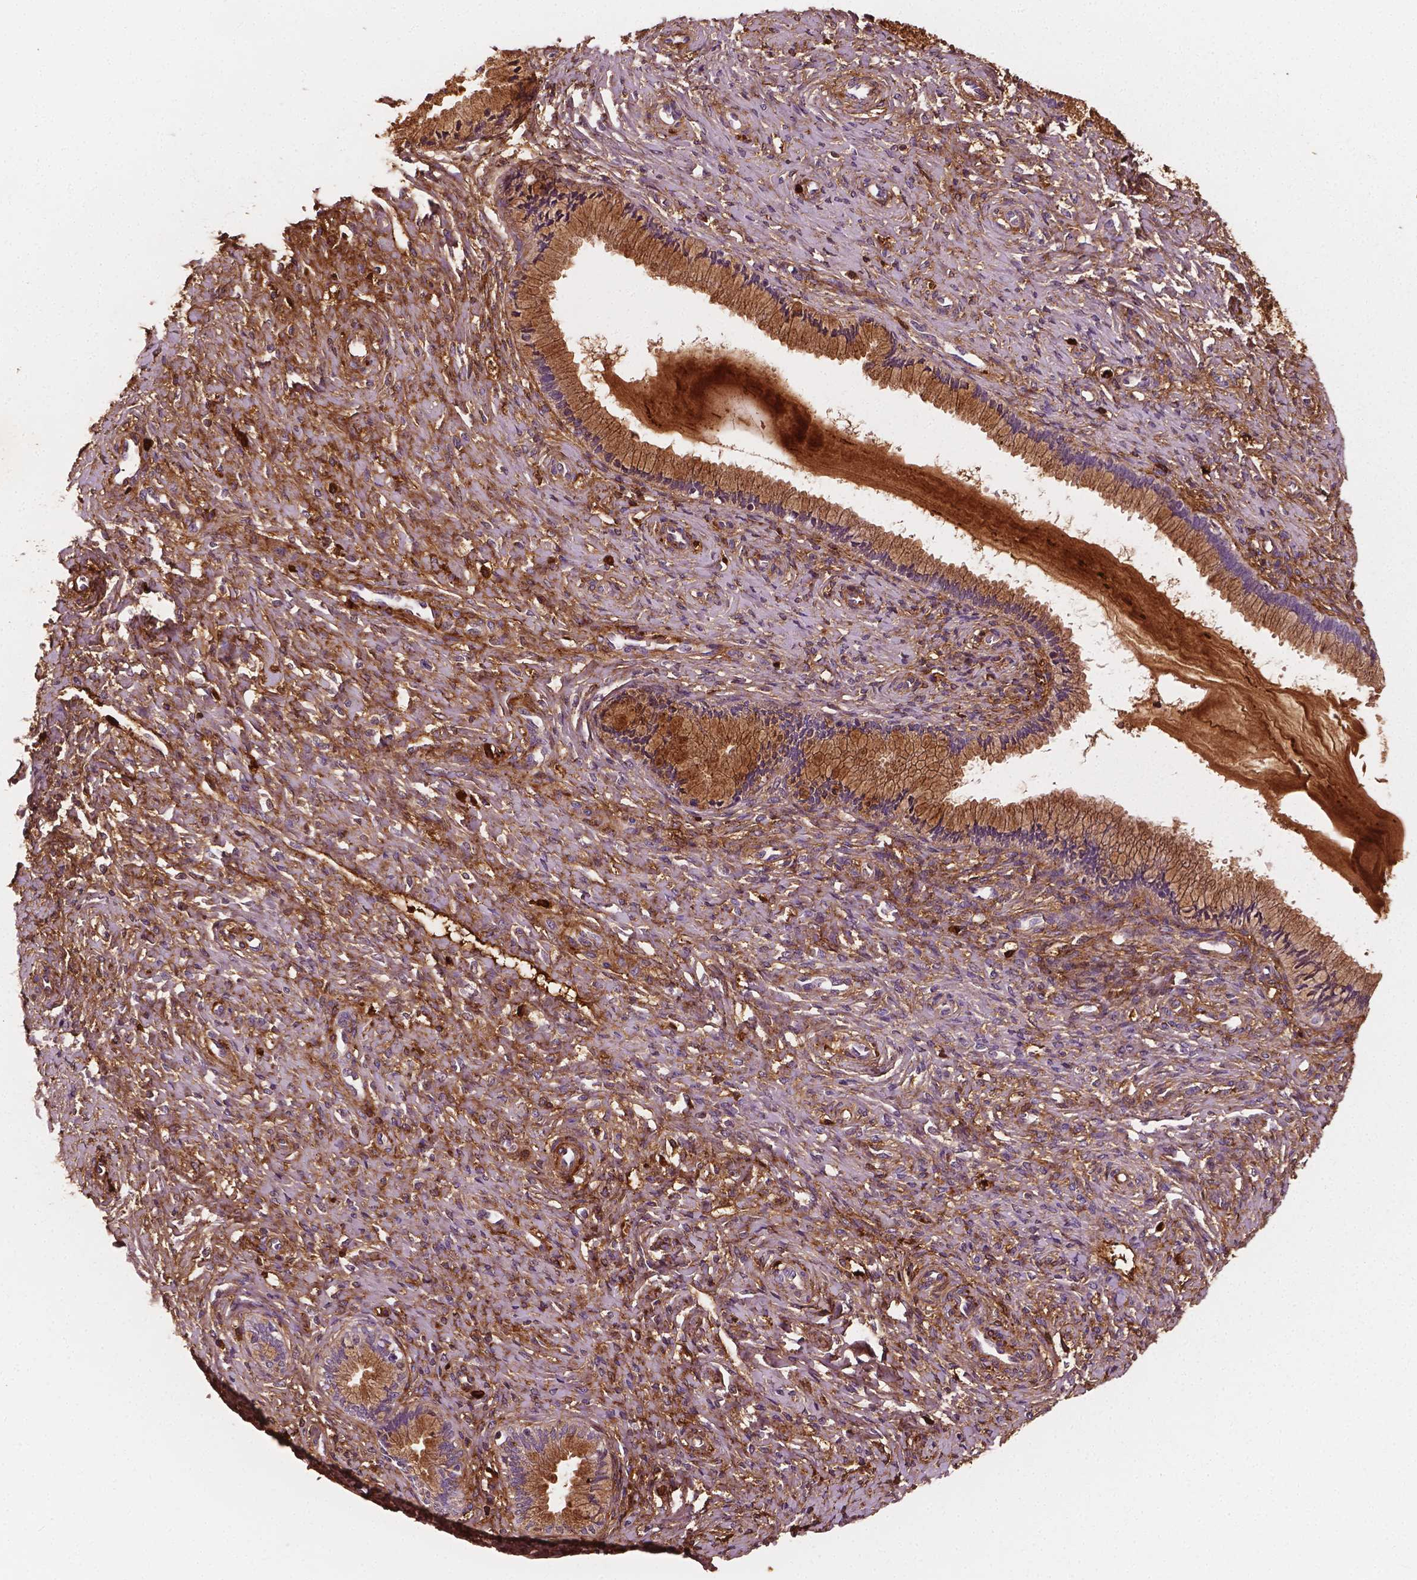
{"staining": {"intensity": "moderate", "quantity": ">75%", "location": "cytoplasmic/membranous"}, "tissue": "cervix", "cell_type": "Glandular cells", "image_type": "normal", "snomed": [{"axis": "morphology", "description": "Normal tissue, NOS"}, {"axis": "topography", "description": "Cervix"}], "caption": "Protein expression analysis of normal human cervix reveals moderate cytoplasmic/membranous staining in about >75% of glandular cells. (Stains: DAB (3,3'-diaminobenzidine) in brown, nuclei in blue, Microscopy: brightfield microscopy at high magnification).", "gene": "FBLN1", "patient": {"sex": "female", "age": 37}}